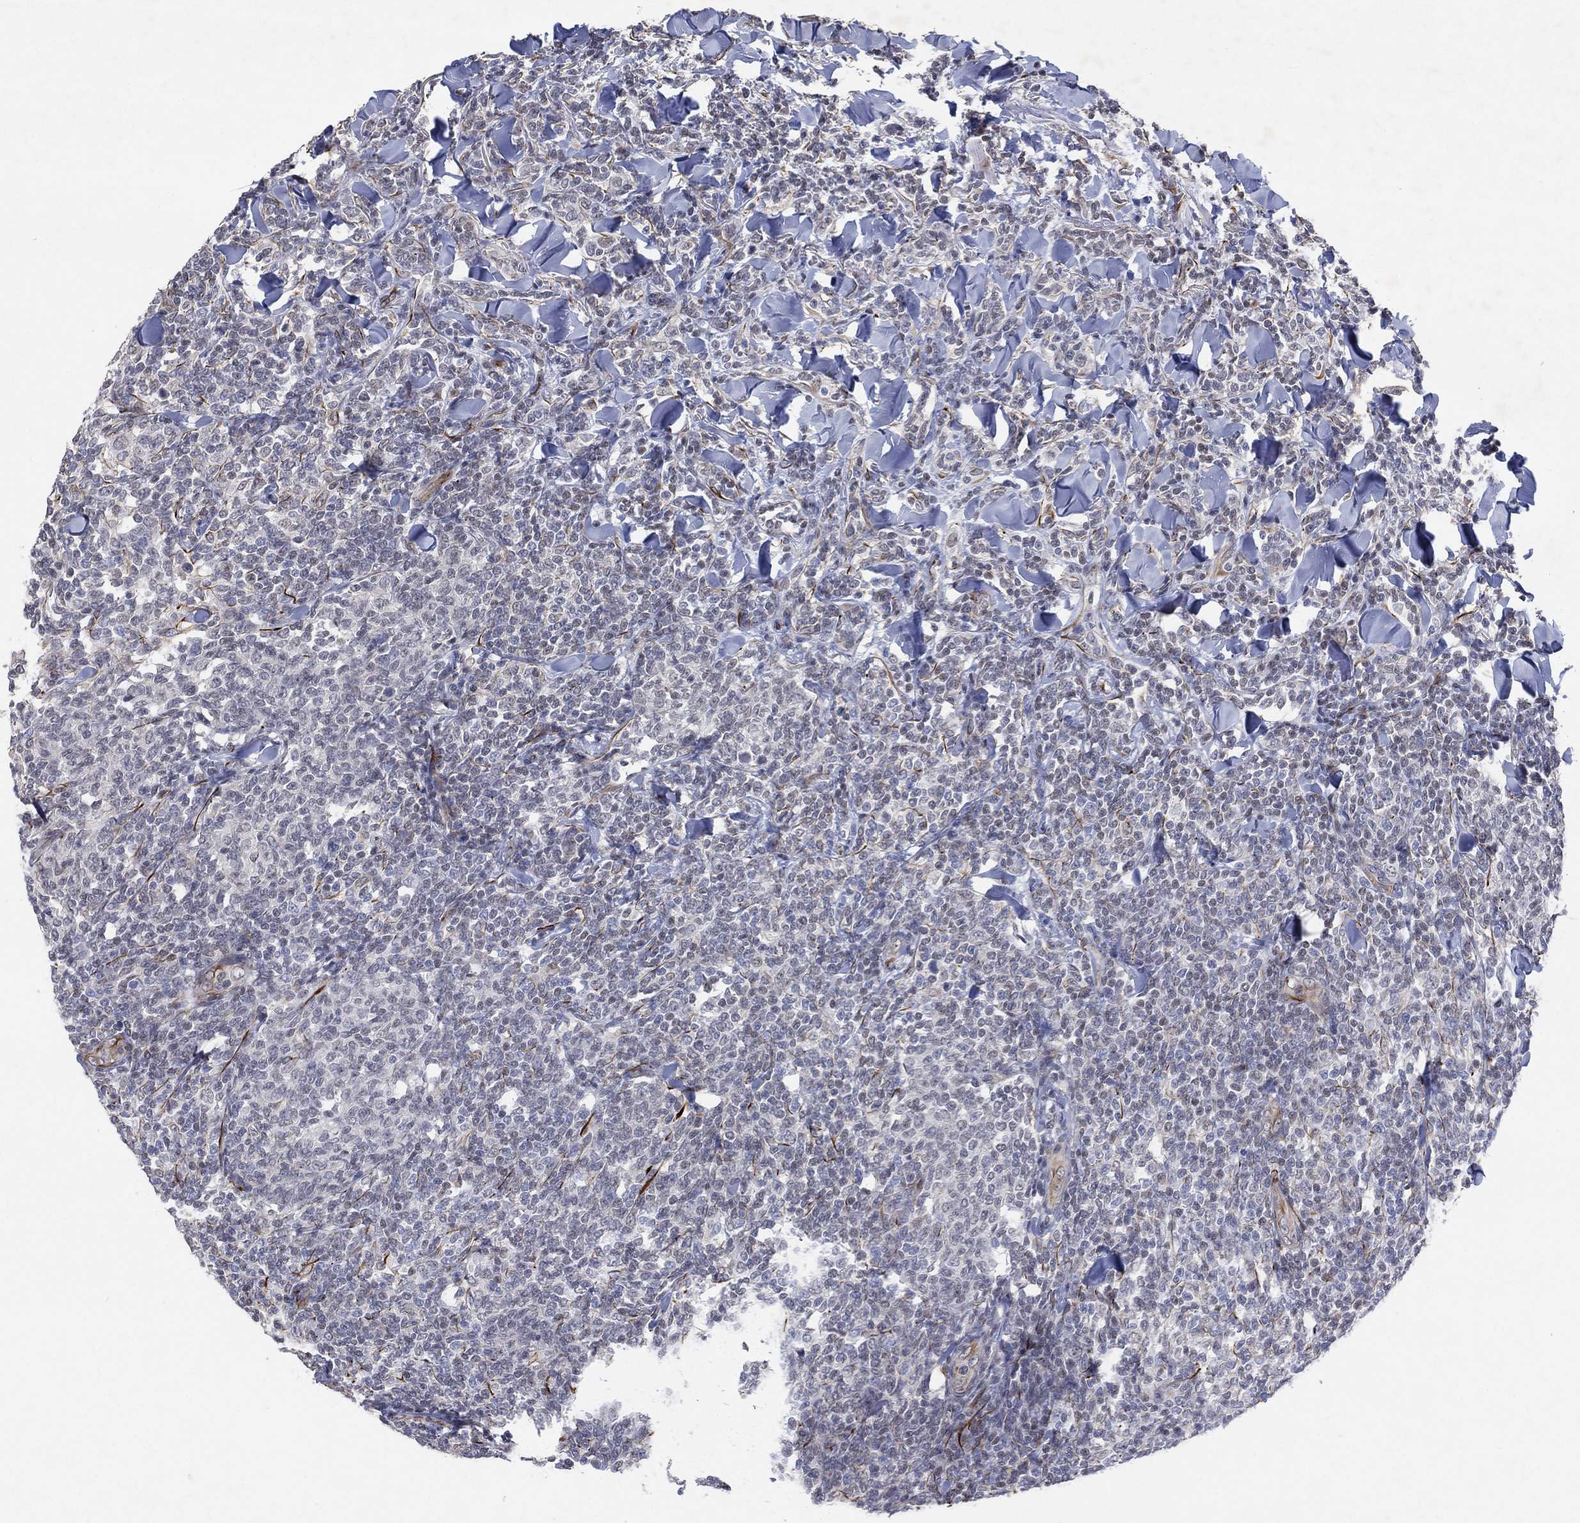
{"staining": {"intensity": "negative", "quantity": "none", "location": "none"}, "tissue": "lymphoma", "cell_type": "Tumor cells", "image_type": "cancer", "snomed": [{"axis": "morphology", "description": "Malignant lymphoma, non-Hodgkin's type, Low grade"}, {"axis": "topography", "description": "Lymph node"}], "caption": "The histopathology image demonstrates no staining of tumor cells in lymphoma.", "gene": "FLI1", "patient": {"sex": "female", "age": 56}}